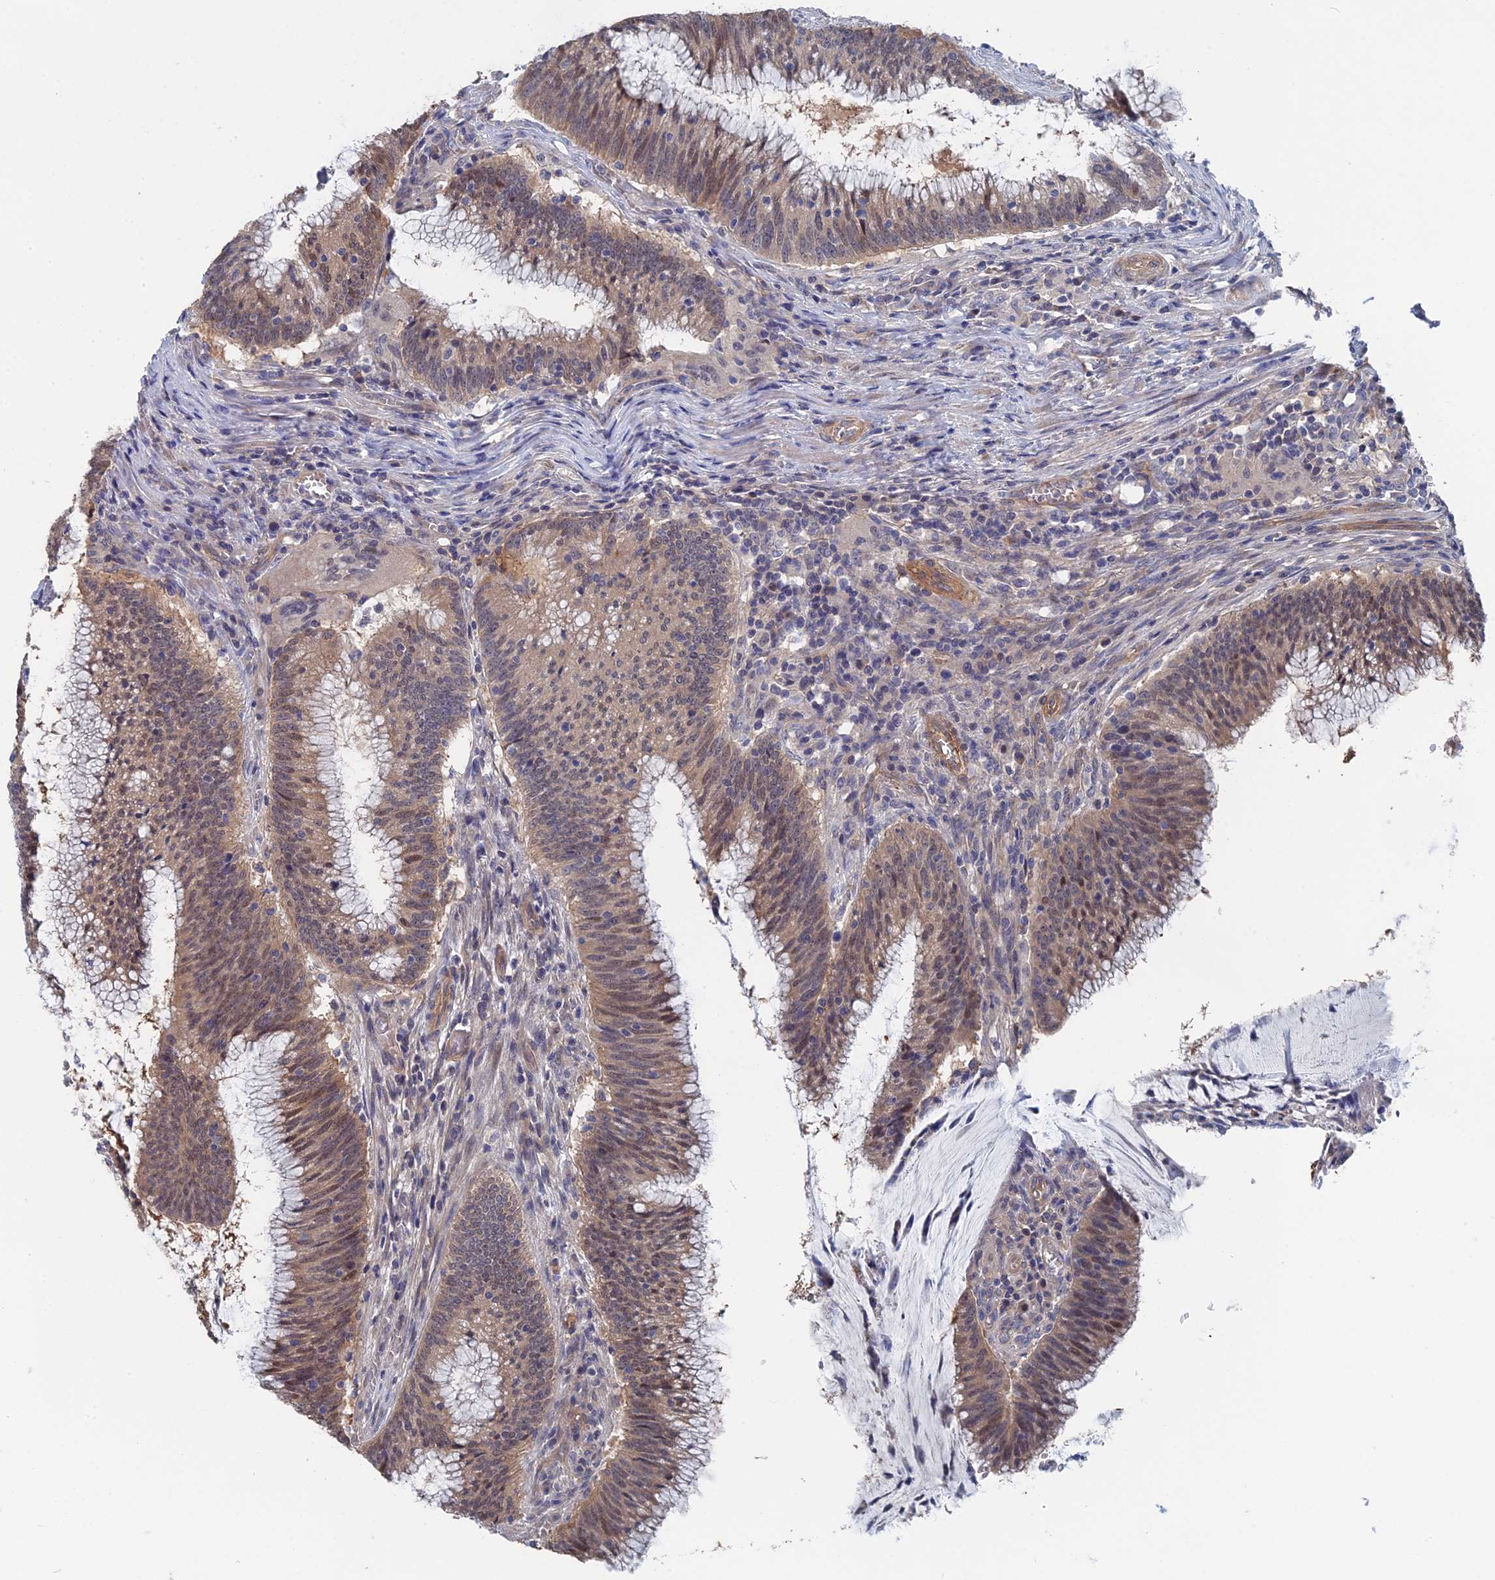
{"staining": {"intensity": "moderate", "quantity": ">75%", "location": "cytoplasmic/membranous,nuclear"}, "tissue": "colorectal cancer", "cell_type": "Tumor cells", "image_type": "cancer", "snomed": [{"axis": "morphology", "description": "Adenocarcinoma, NOS"}, {"axis": "topography", "description": "Rectum"}], "caption": "High-power microscopy captured an immunohistochemistry (IHC) photomicrograph of adenocarcinoma (colorectal), revealing moderate cytoplasmic/membranous and nuclear staining in approximately >75% of tumor cells. Using DAB (3,3'-diaminobenzidine) (brown) and hematoxylin (blue) stains, captured at high magnification using brightfield microscopy.", "gene": "MTHFSD", "patient": {"sex": "female", "age": 77}}